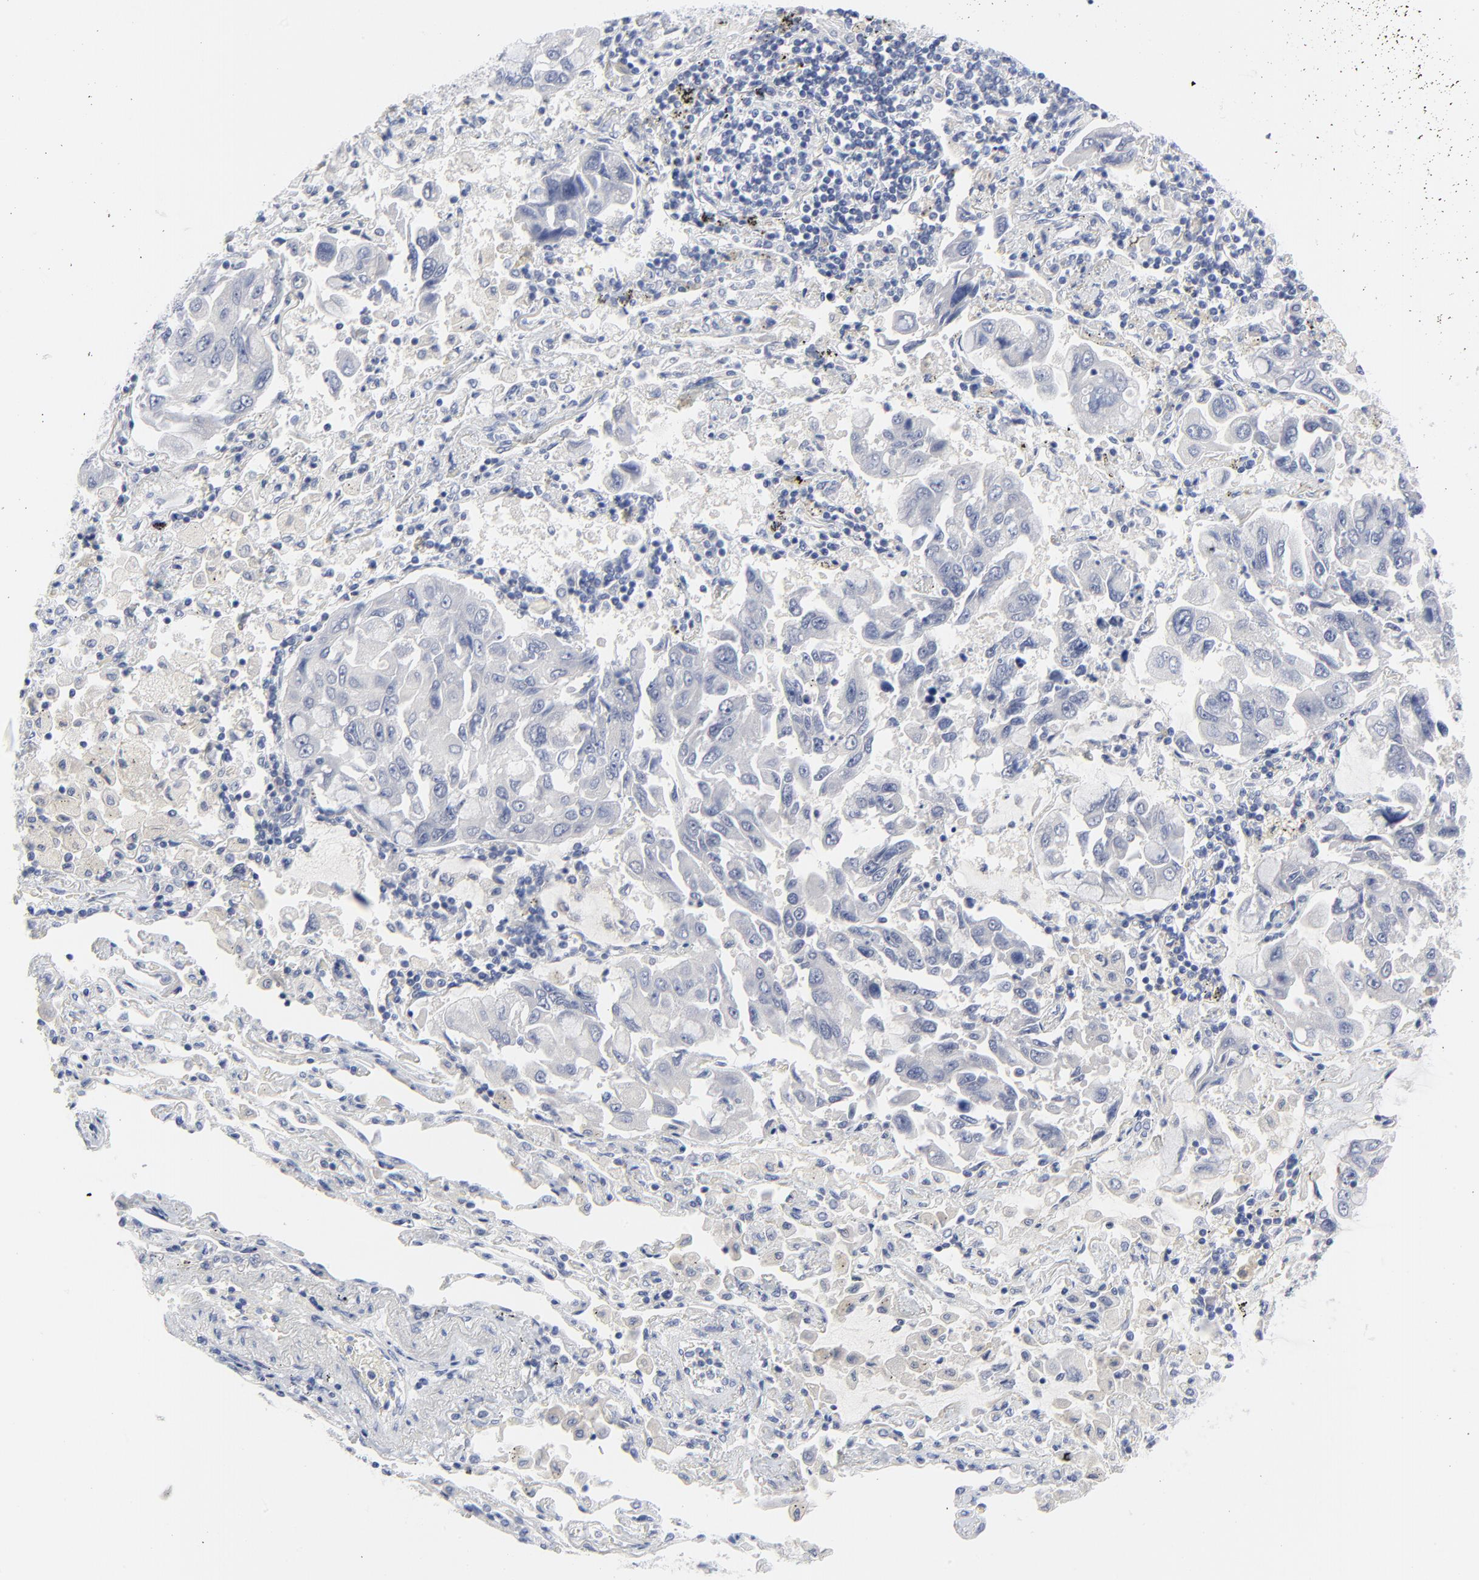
{"staining": {"intensity": "negative", "quantity": "none", "location": "none"}, "tissue": "lung cancer", "cell_type": "Tumor cells", "image_type": "cancer", "snomed": [{"axis": "morphology", "description": "Adenocarcinoma, NOS"}, {"axis": "topography", "description": "Lung"}], "caption": "Immunohistochemistry (IHC) micrograph of adenocarcinoma (lung) stained for a protein (brown), which displays no staining in tumor cells. (Stains: DAB (3,3'-diaminobenzidine) immunohistochemistry (IHC) with hematoxylin counter stain, Microscopy: brightfield microscopy at high magnification).", "gene": "CLEC4G", "patient": {"sex": "male", "age": 64}}